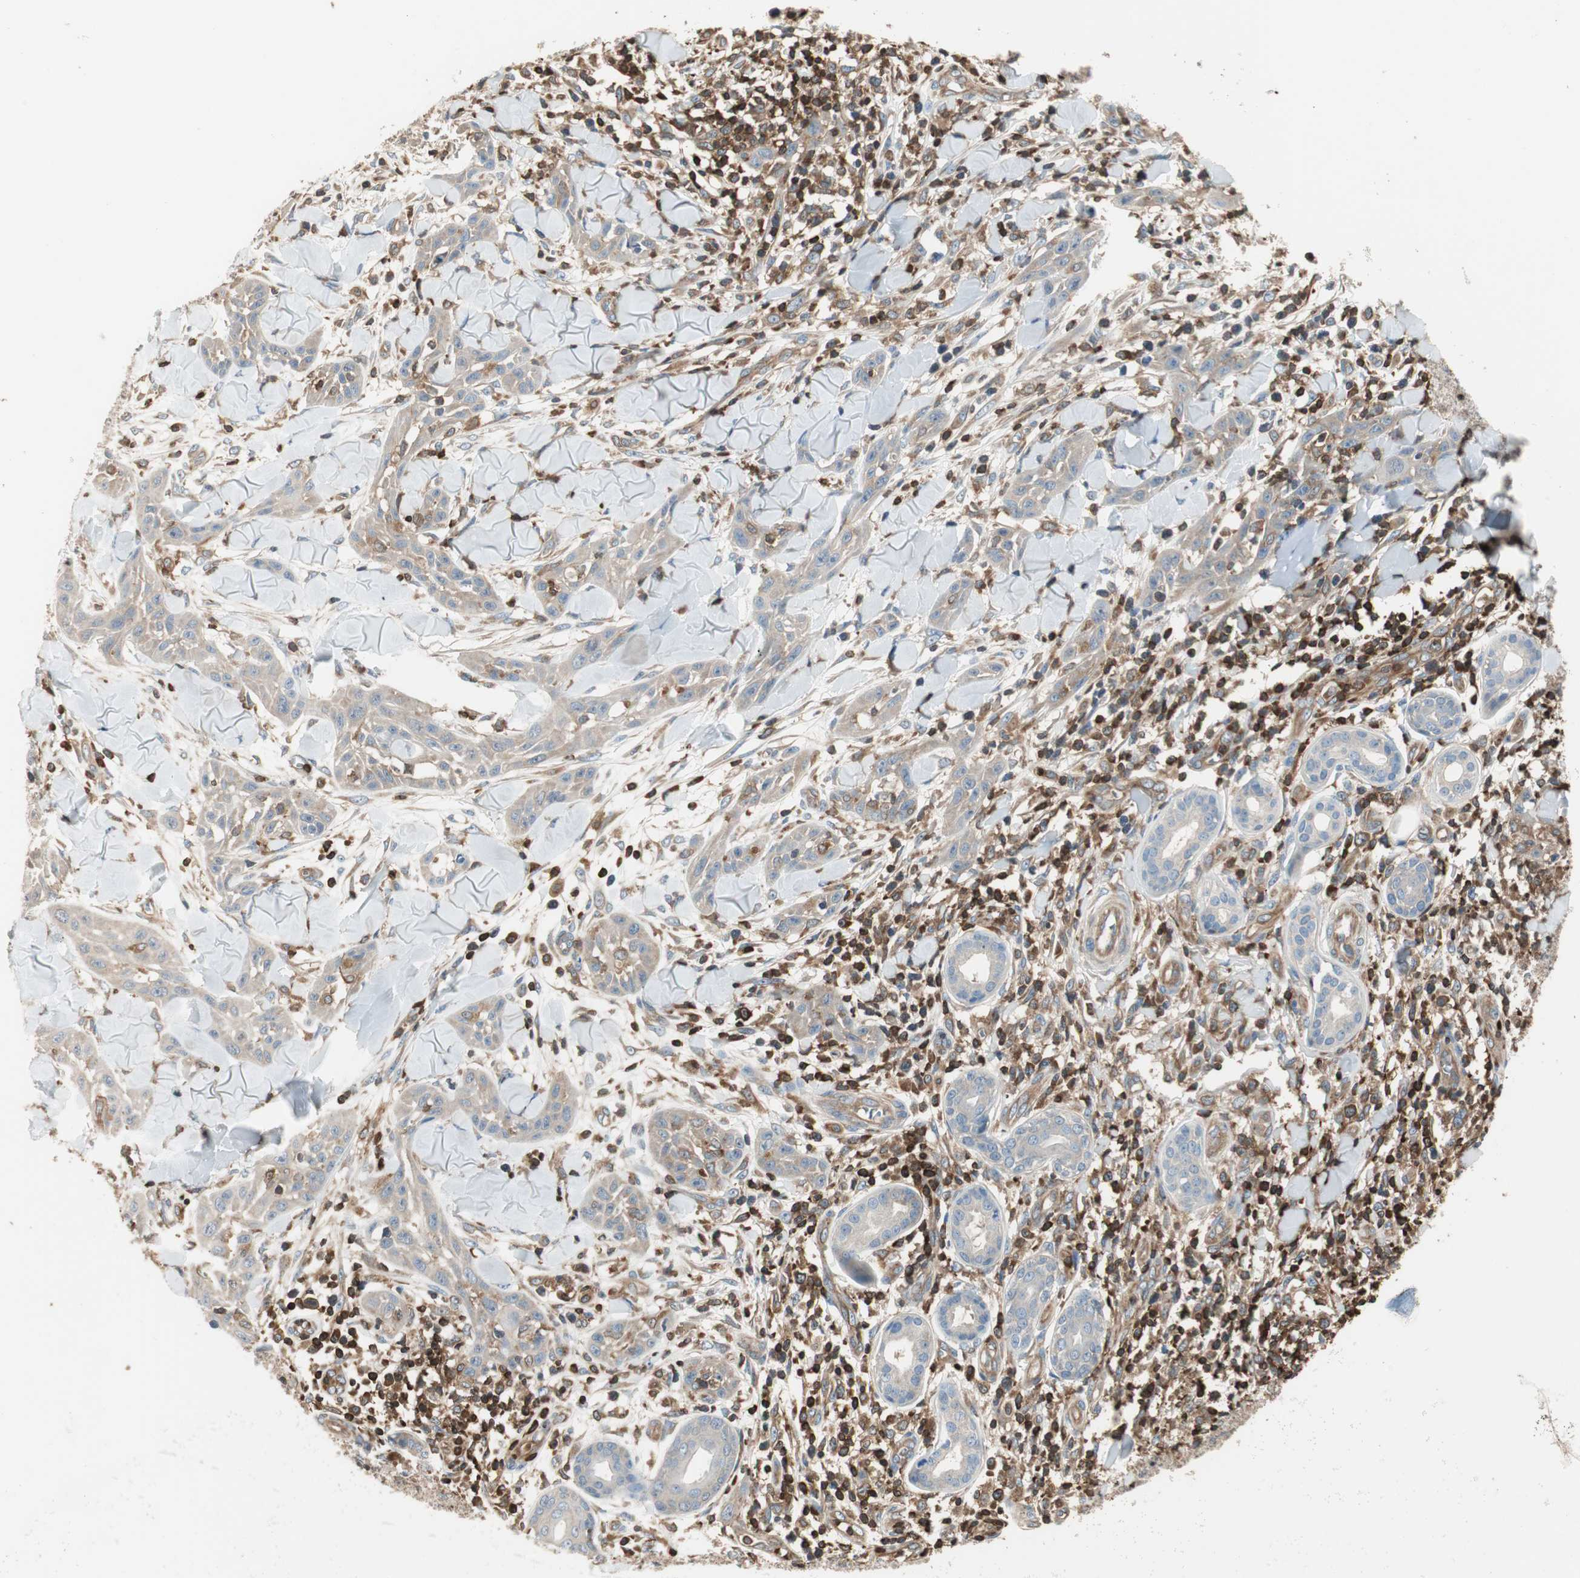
{"staining": {"intensity": "weak", "quantity": ">75%", "location": "cytoplasmic/membranous"}, "tissue": "skin cancer", "cell_type": "Tumor cells", "image_type": "cancer", "snomed": [{"axis": "morphology", "description": "Squamous cell carcinoma, NOS"}, {"axis": "topography", "description": "Skin"}], "caption": "A brown stain highlights weak cytoplasmic/membranous positivity of a protein in human skin cancer tumor cells. (Brightfield microscopy of DAB IHC at high magnification).", "gene": "CRLF3", "patient": {"sex": "male", "age": 24}}